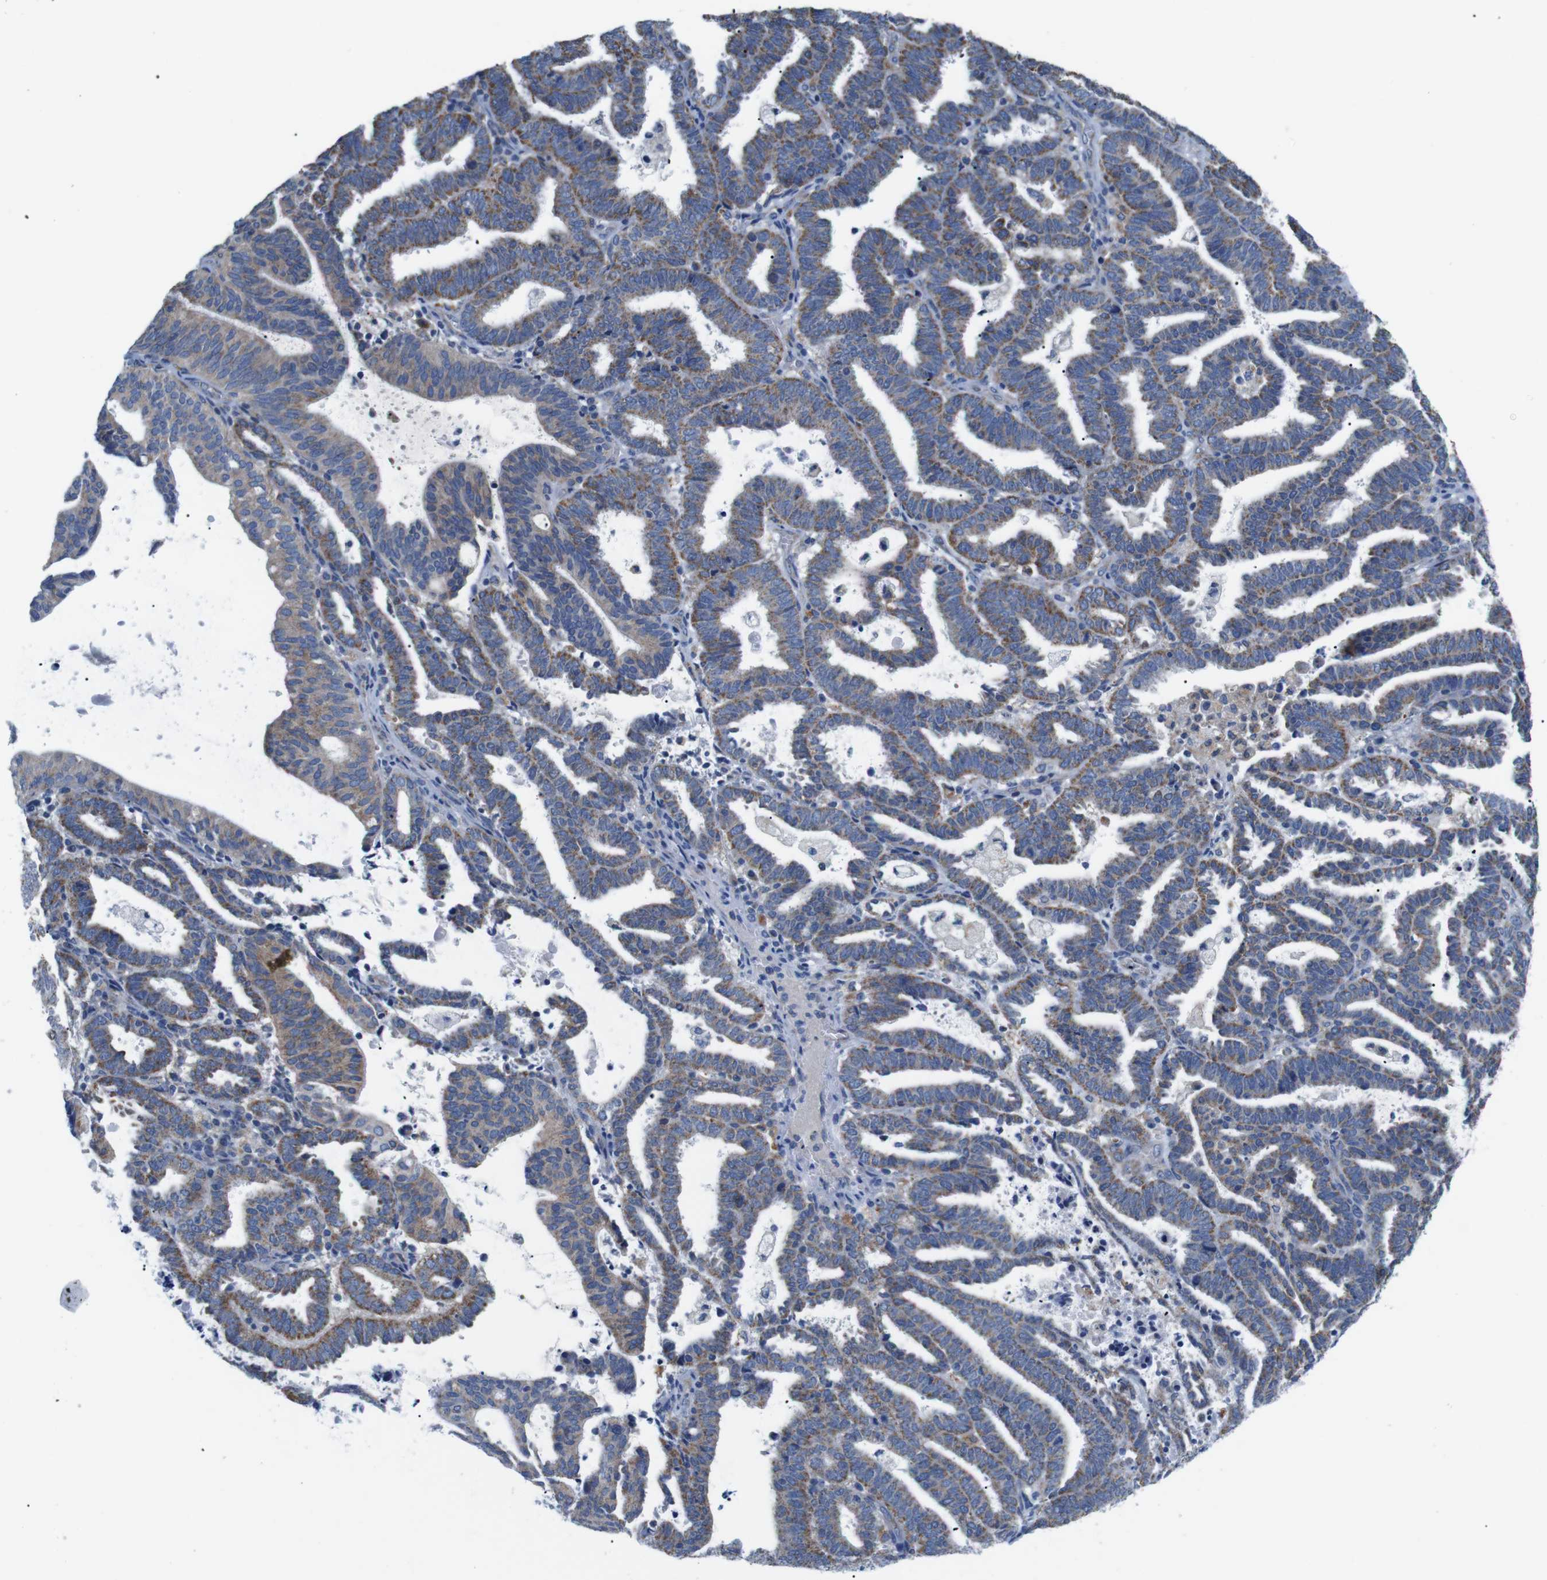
{"staining": {"intensity": "moderate", "quantity": ">75%", "location": "cytoplasmic/membranous"}, "tissue": "endometrial cancer", "cell_type": "Tumor cells", "image_type": "cancer", "snomed": [{"axis": "morphology", "description": "Adenocarcinoma, NOS"}, {"axis": "topography", "description": "Uterus"}], "caption": "Protein staining reveals moderate cytoplasmic/membranous positivity in approximately >75% of tumor cells in adenocarcinoma (endometrial).", "gene": "F2RL1", "patient": {"sex": "female", "age": 83}}